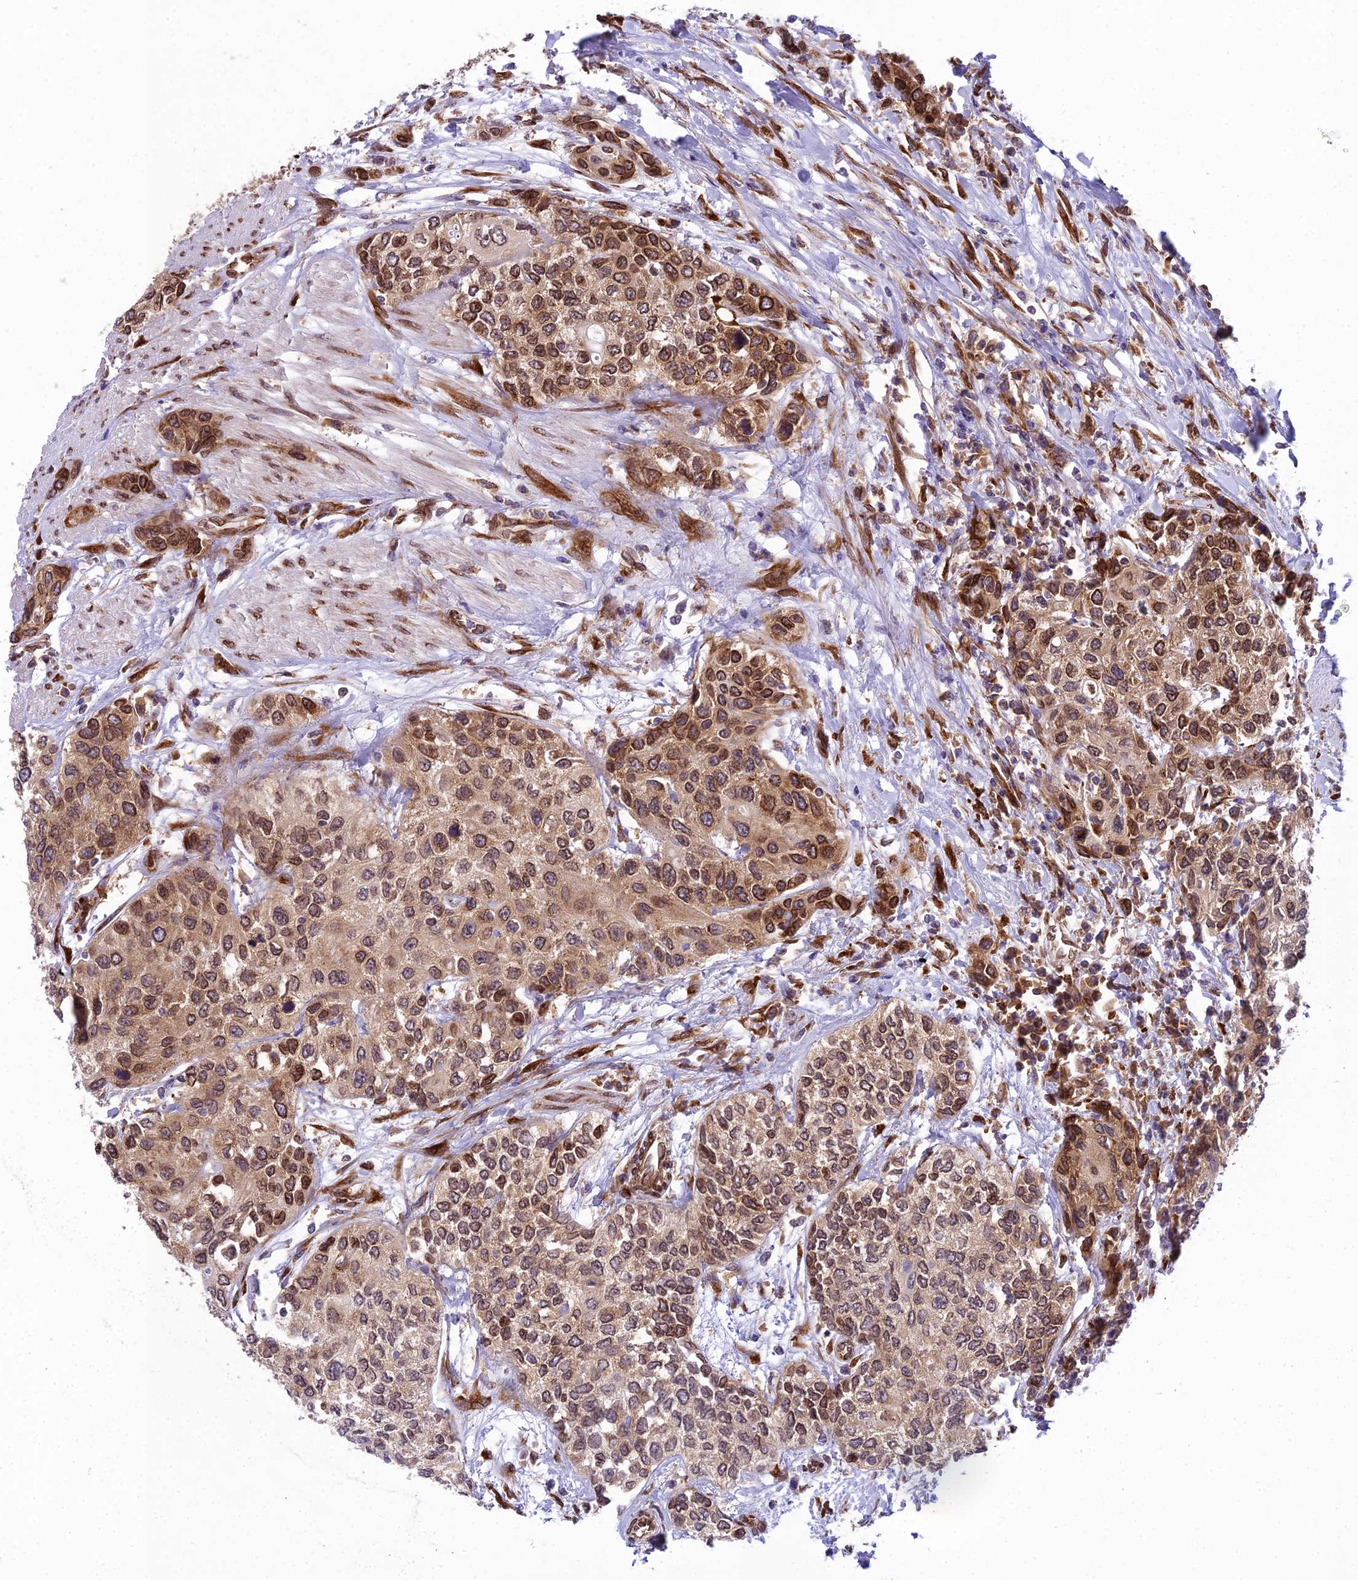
{"staining": {"intensity": "moderate", "quantity": ">75%", "location": "cytoplasmic/membranous,nuclear"}, "tissue": "urothelial cancer", "cell_type": "Tumor cells", "image_type": "cancer", "snomed": [{"axis": "morphology", "description": "Urothelial carcinoma, High grade"}, {"axis": "topography", "description": "Urinary bladder"}], "caption": "Immunohistochemical staining of urothelial carcinoma (high-grade) displays medium levels of moderate cytoplasmic/membranous and nuclear protein staining in approximately >75% of tumor cells.", "gene": "DHCR7", "patient": {"sex": "female", "age": 56}}